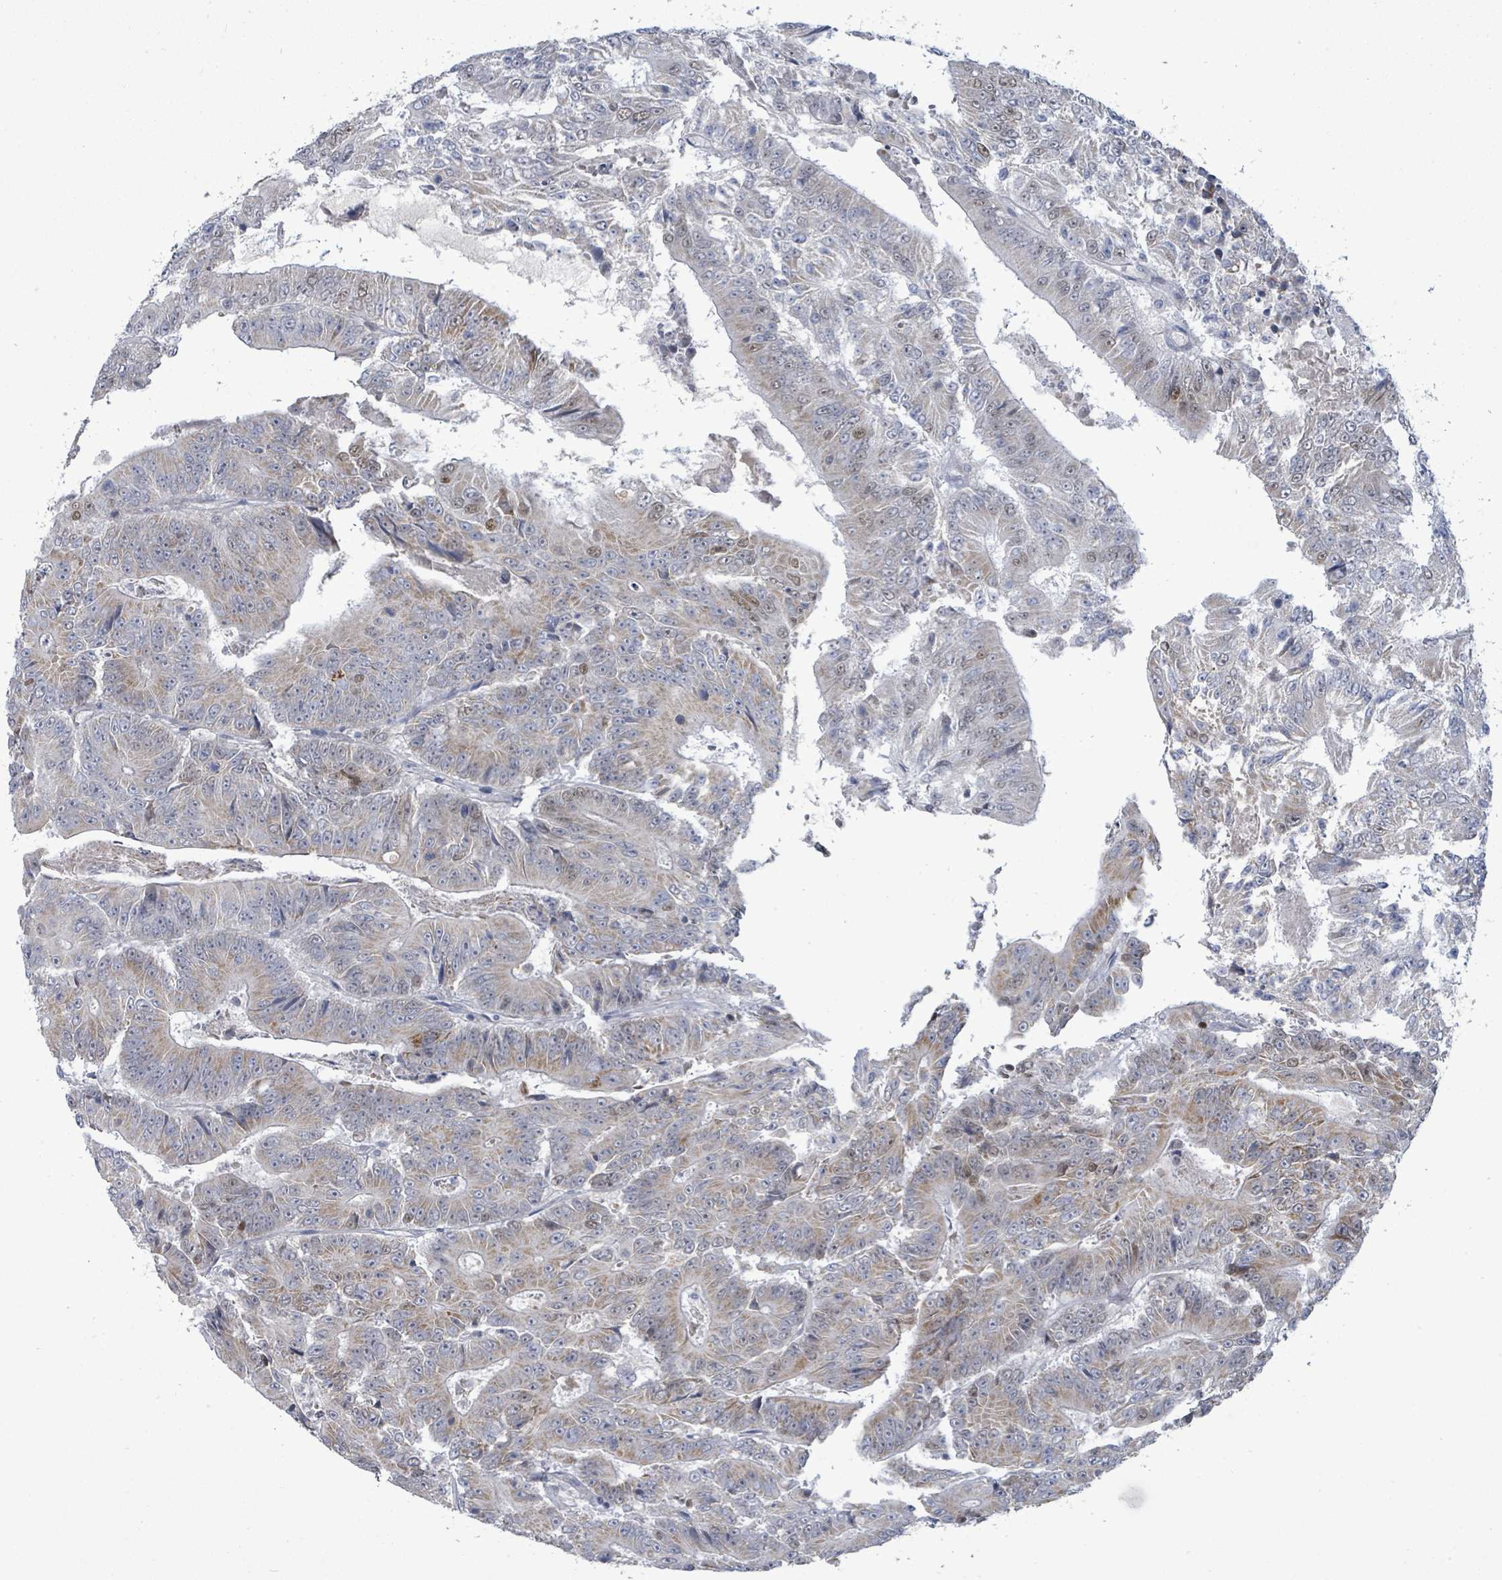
{"staining": {"intensity": "moderate", "quantity": "25%-75%", "location": "cytoplasmic/membranous,nuclear"}, "tissue": "colorectal cancer", "cell_type": "Tumor cells", "image_type": "cancer", "snomed": [{"axis": "morphology", "description": "Adenocarcinoma, NOS"}, {"axis": "topography", "description": "Colon"}], "caption": "Immunohistochemical staining of human adenocarcinoma (colorectal) shows moderate cytoplasmic/membranous and nuclear protein expression in approximately 25%-75% of tumor cells. The staining is performed using DAB brown chromogen to label protein expression. The nuclei are counter-stained blue using hematoxylin.", "gene": "ZFPM1", "patient": {"sex": "male", "age": 83}}